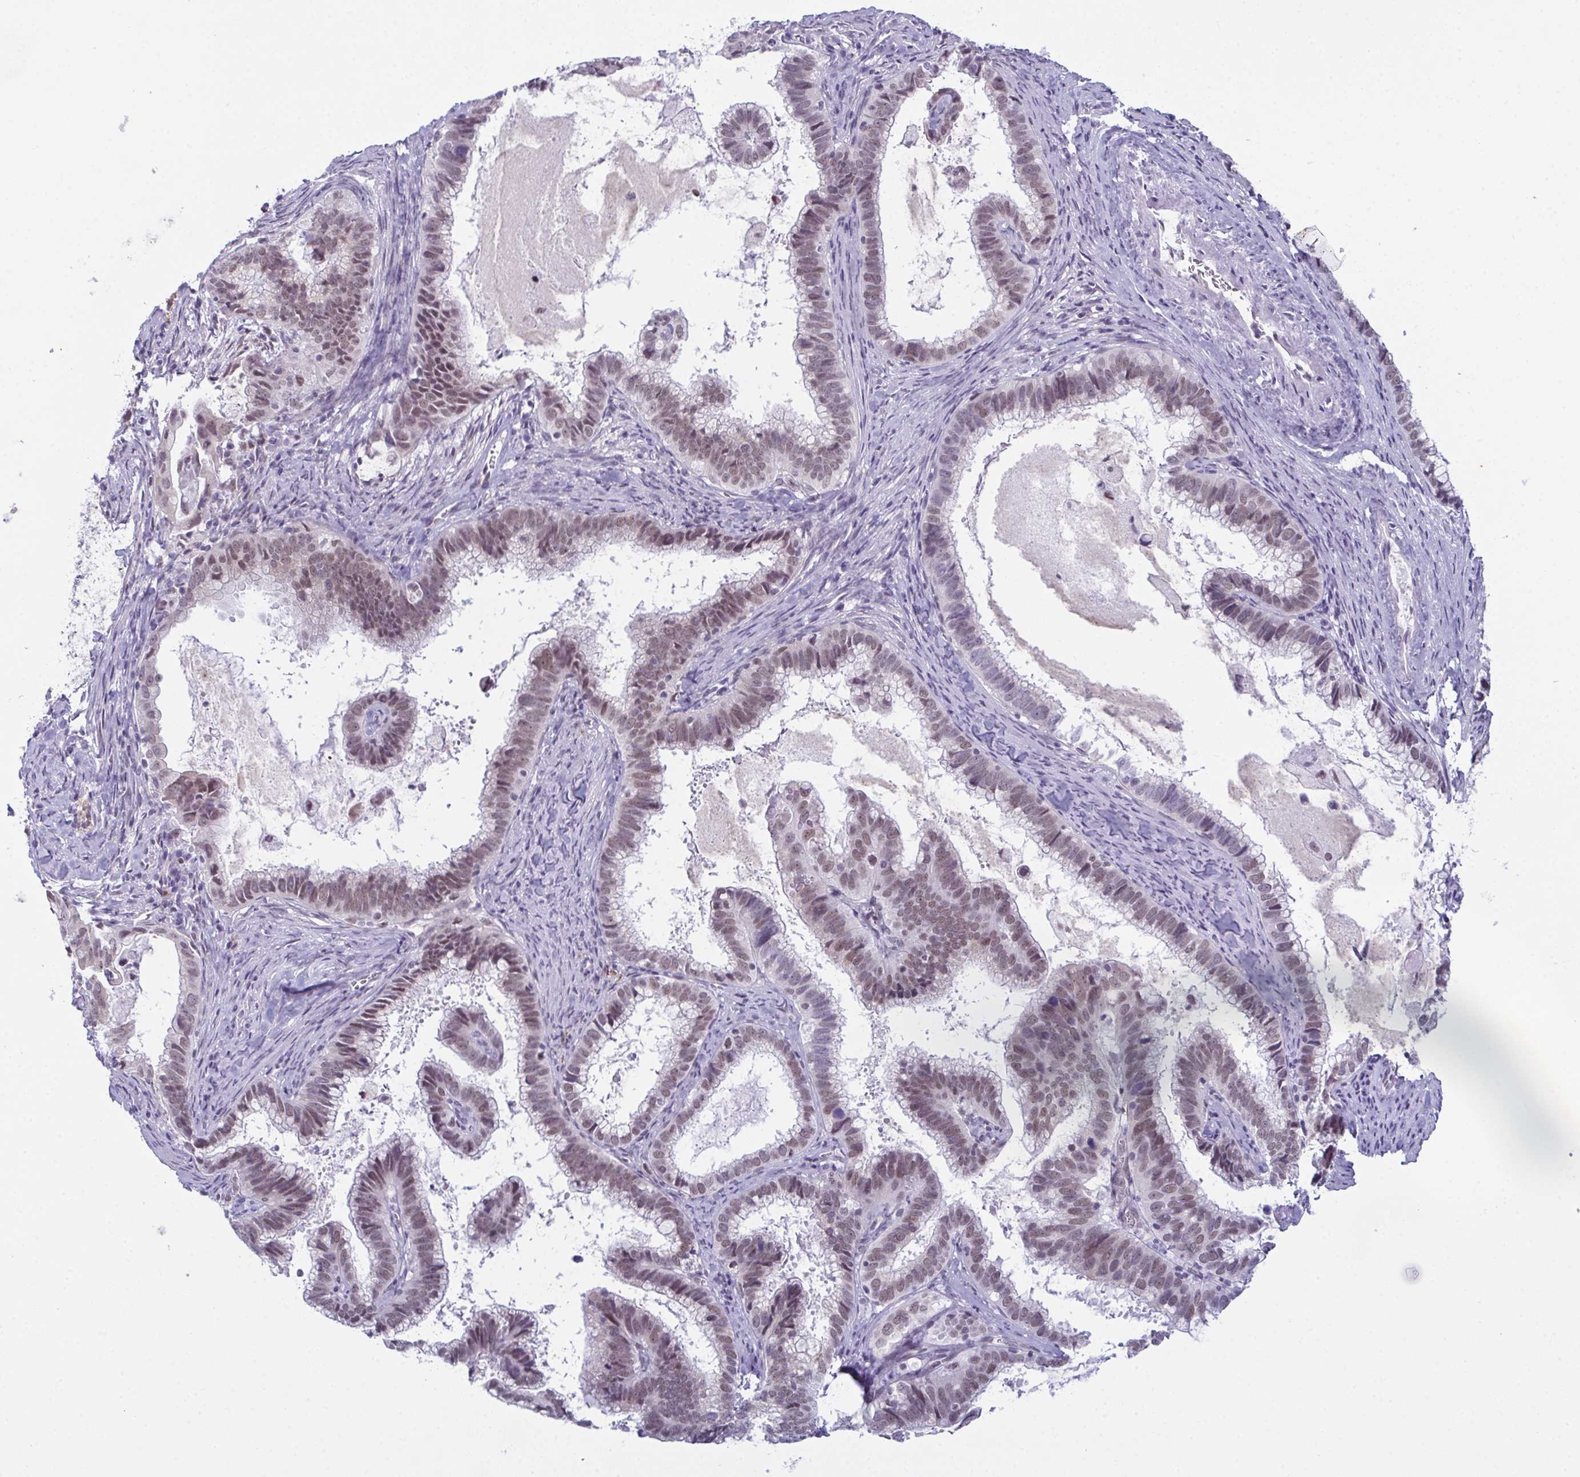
{"staining": {"intensity": "moderate", "quantity": ">75%", "location": "nuclear"}, "tissue": "cervical cancer", "cell_type": "Tumor cells", "image_type": "cancer", "snomed": [{"axis": "morphology", "description": "Adenocarcinoma, NOS"}, {"axis": "topography", "description": "Cervix"}], "caption": "Tumor cells exhibit medium levels of moderate nuclear expression in about >75% of cells in human cervical cancer. The staining was performed using DAB (3,3'-diaminobenzidine), with brown indicating positive protein expression. Nuclei are stained blue with hematoxylin.", "gene": "RBM7", "patient": {"sex": "female", "age": 61}}